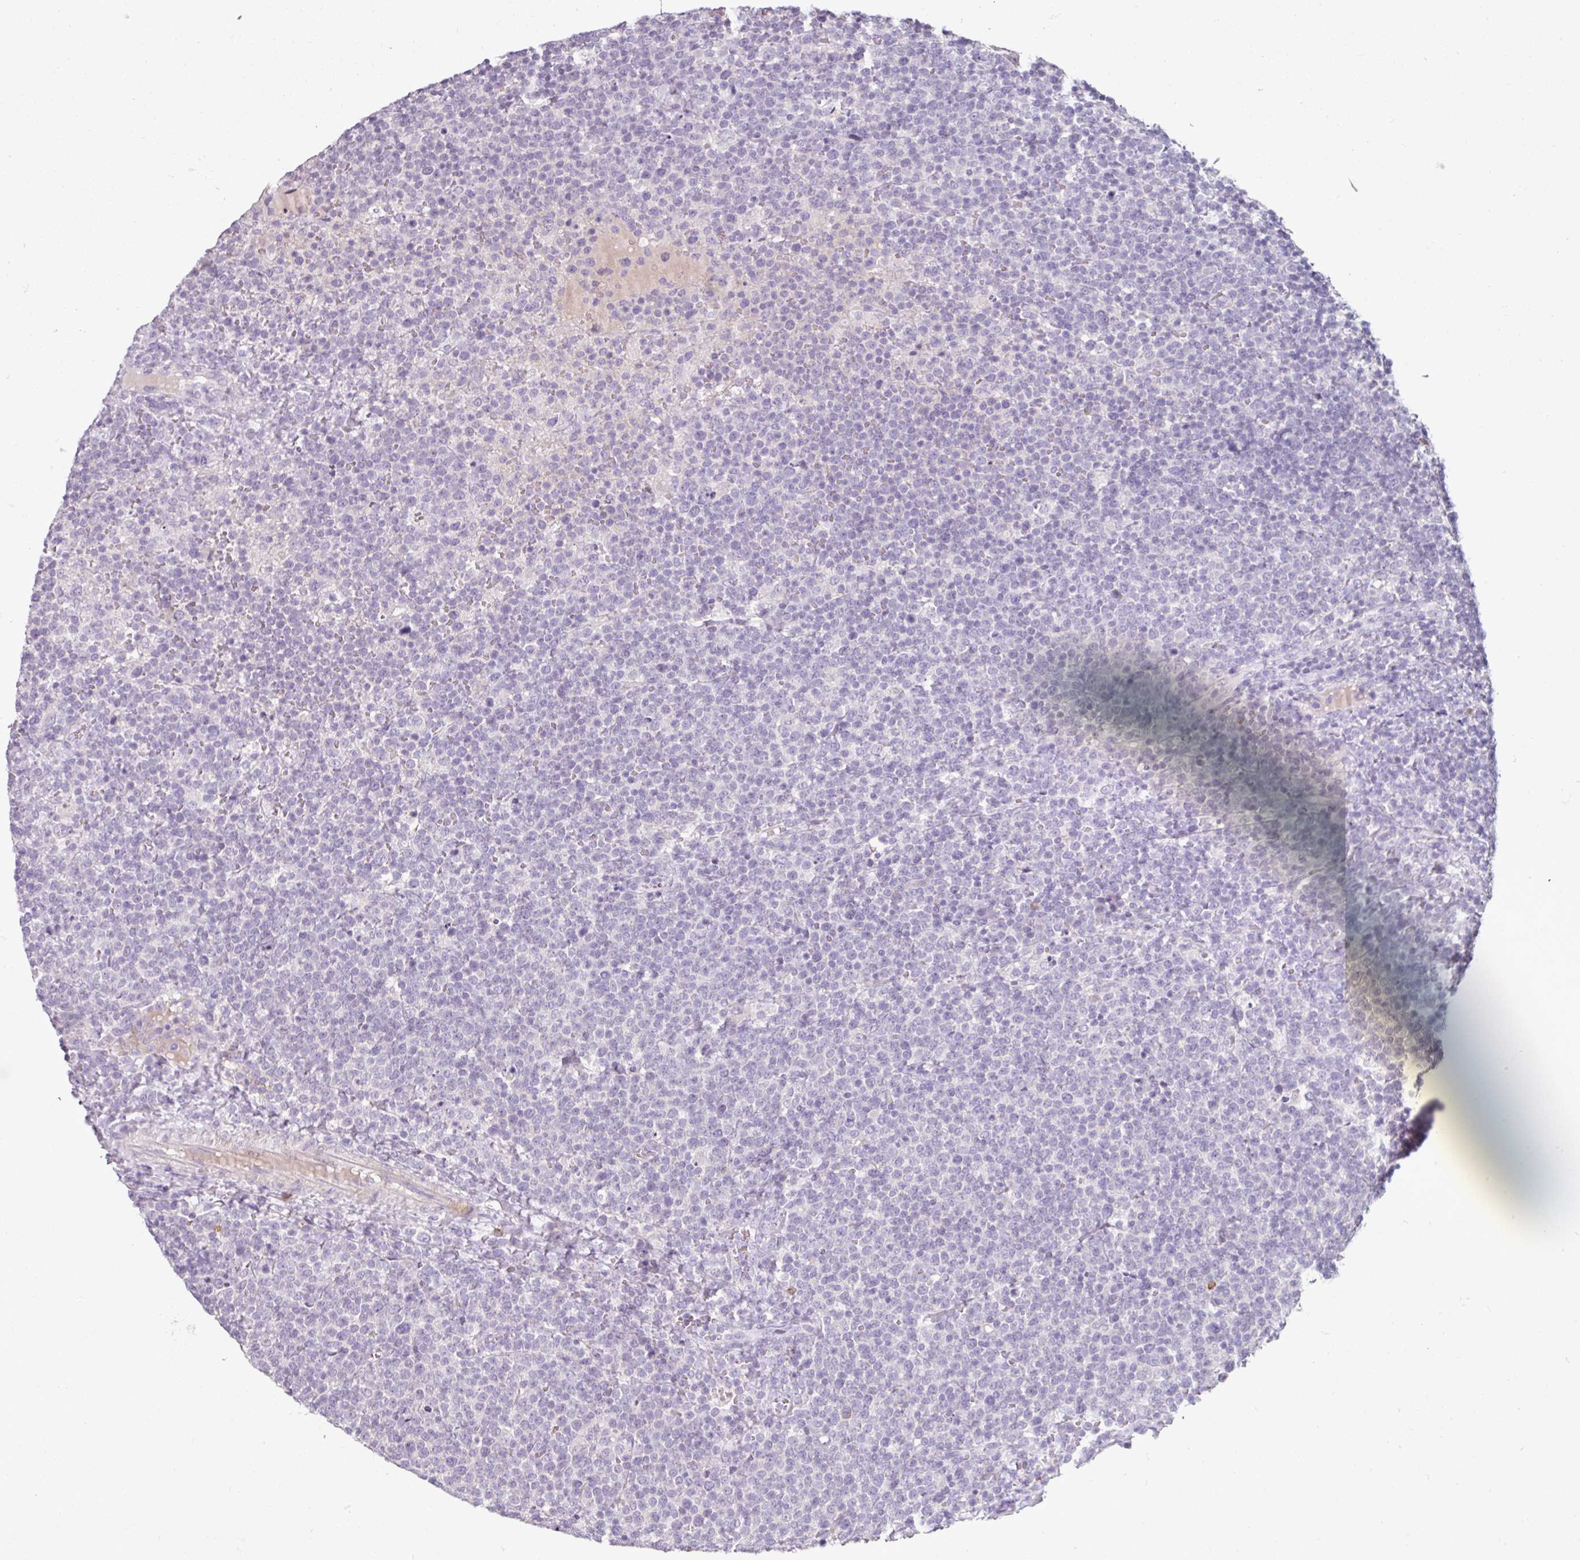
{"staining": {"intensity": "negative", "quantity": "none", "location": "none"}, "tissue": "lymphoma", "cell_type": "Tumor cells", "image_type": "cancer", "snomed": [{"axis": "morphology", "description": "Malignant lymphoma, non-Hodgkin's type, High grade"}, {"axis": "topography", "description": "Lymph node"}], "caption": "Lymphoma stained for a protein using IHC reveals no positivity tumor cells.", "gene": "FHAD1", "patient": {"sex": "male", "age": 61}}